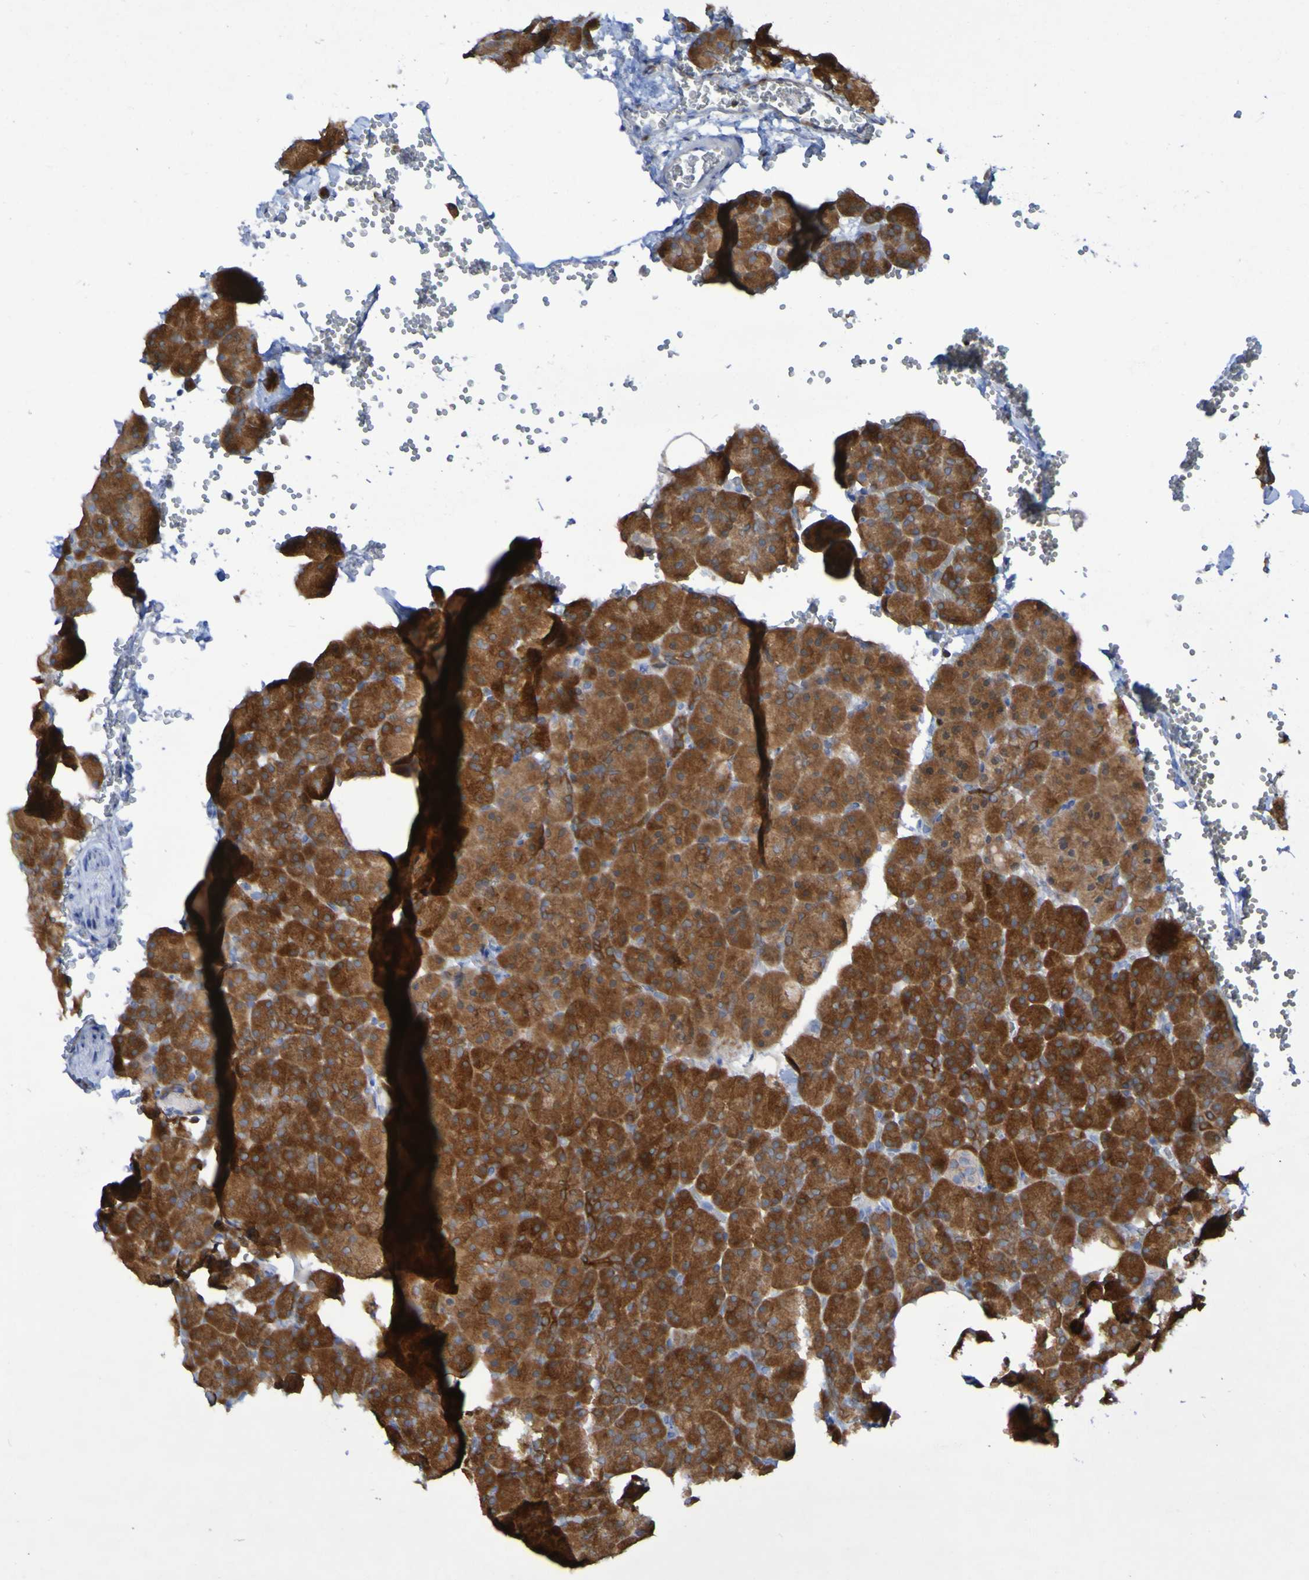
{"staining": {"intensity": "strong", "quantity": ">75%", "location": "cytoplasmic/membranous"}, "tissue": "pancreas", "cell_type": "Exocrine glandular cells", "image_type": "normal", "snomed": [{"axis": "morphology", "description": "Normal tissue, NOS"}, {"axis": "topography", "description": "Pancreas"}], "caption": "IHC image of unremarkable human pancreas stained for a protein (brown), which reveals high levels of strong cytoplasmic/membranous staining in approximately >75% of exocrine glandular cells.", "gene": "MPPE1", "patient": {"sex": "female", "age": 35}}